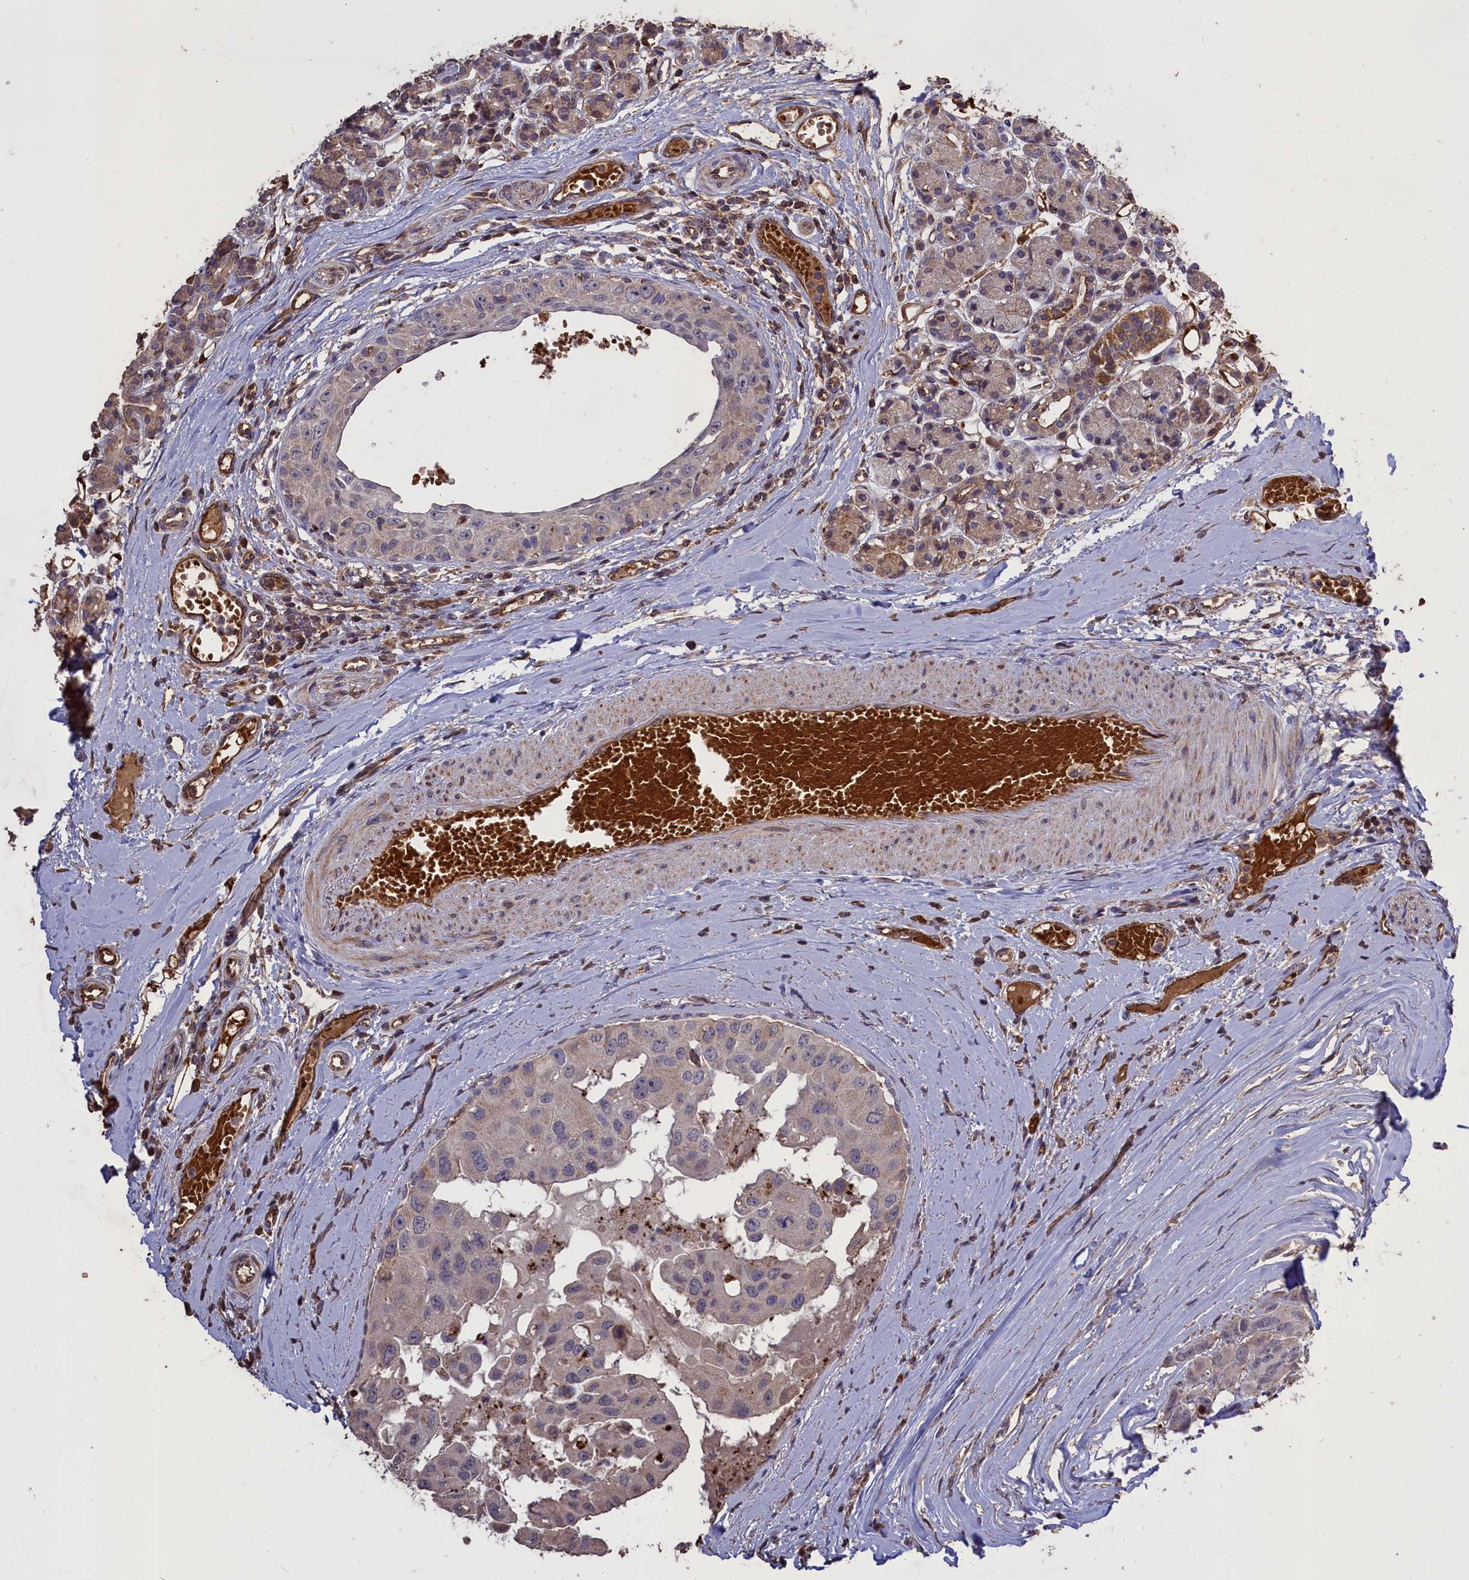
{"staining": {"intensity": "negative", "quantity": "none", "location": "none"}, "tissue": "head and neck cancer", "cell_type": "Tumor cells", "image_type": "cancer", "snomed": [{"axis": "morphology", "description": "Adenocarcinoma, NOS"}, {"axis": "morphology", "description": "Adenocarcinoma, metastatic, NOS"}, {"axis": "topography", "description": "Head-Neck"}], "caption": "IHC image of neoplastic tissue: head and neck cancer (adenocarcinoma) stained with DAB demonstrates no significant protein positivity in tumor cells.", "gene": "CLRN2", "patient": {"sex": "male", "age": 75}}